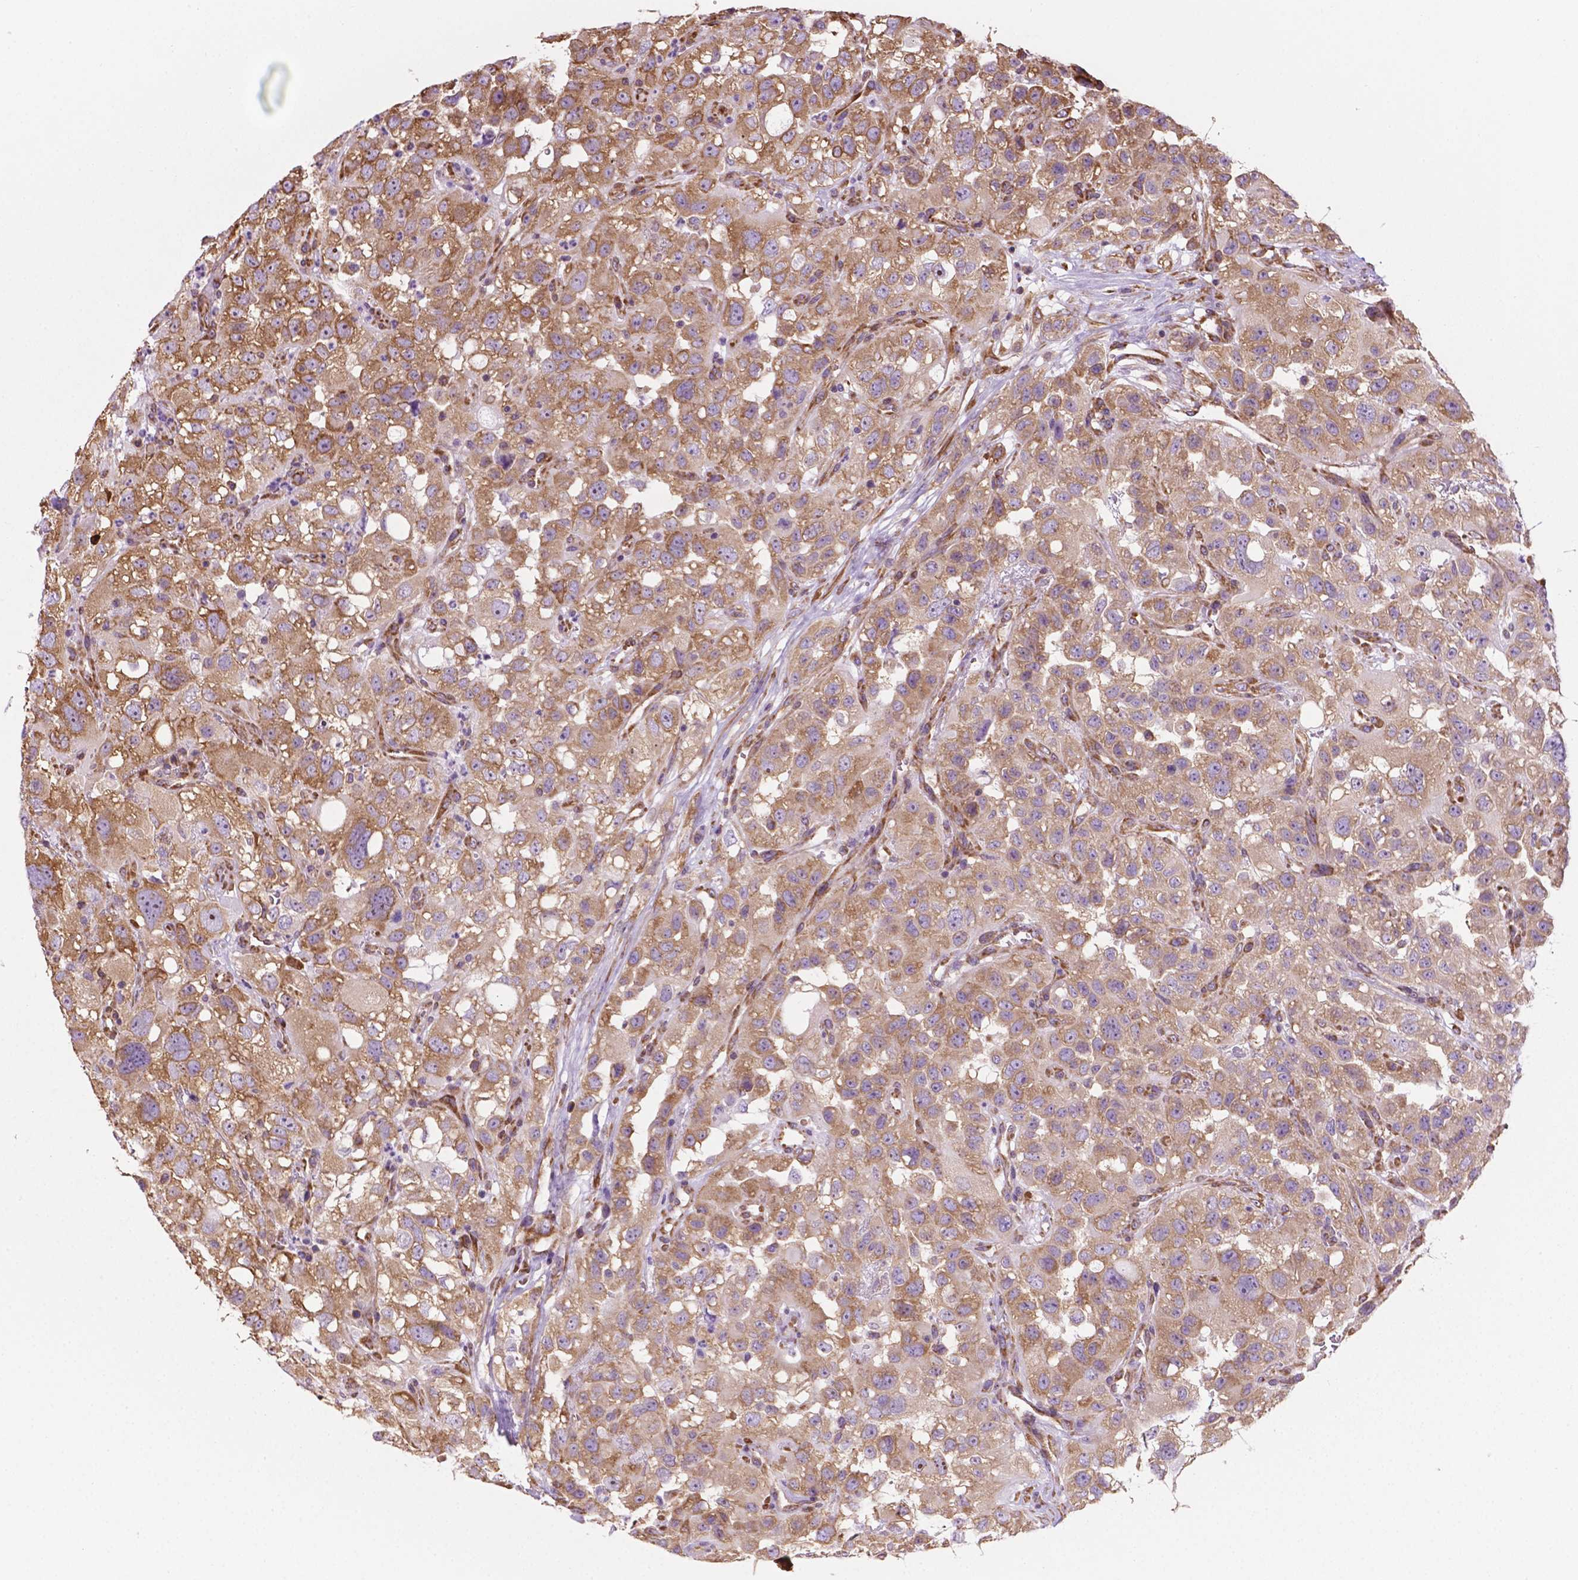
{"staining": {"intensity": "moderate", "quantity": ">75%", "location": "cytoplasmic/membranous"}, "tissue": "renal cancer", "cell_type": "Tumor cells", "image_type": "cancer", "snomed": [{"axis": "morphology", "description": "Adenocarcinoma, NOS"}, {"axis": "topography", "description": "Kidney"}], "caption": "Human renal cancer stained for a protein (brown) shows moderate cytoplasmic/membranous positive positivity in about >75% of tumor cells.", "gene": "RPL29", "patient": {"sex": "male", "age": 64}}